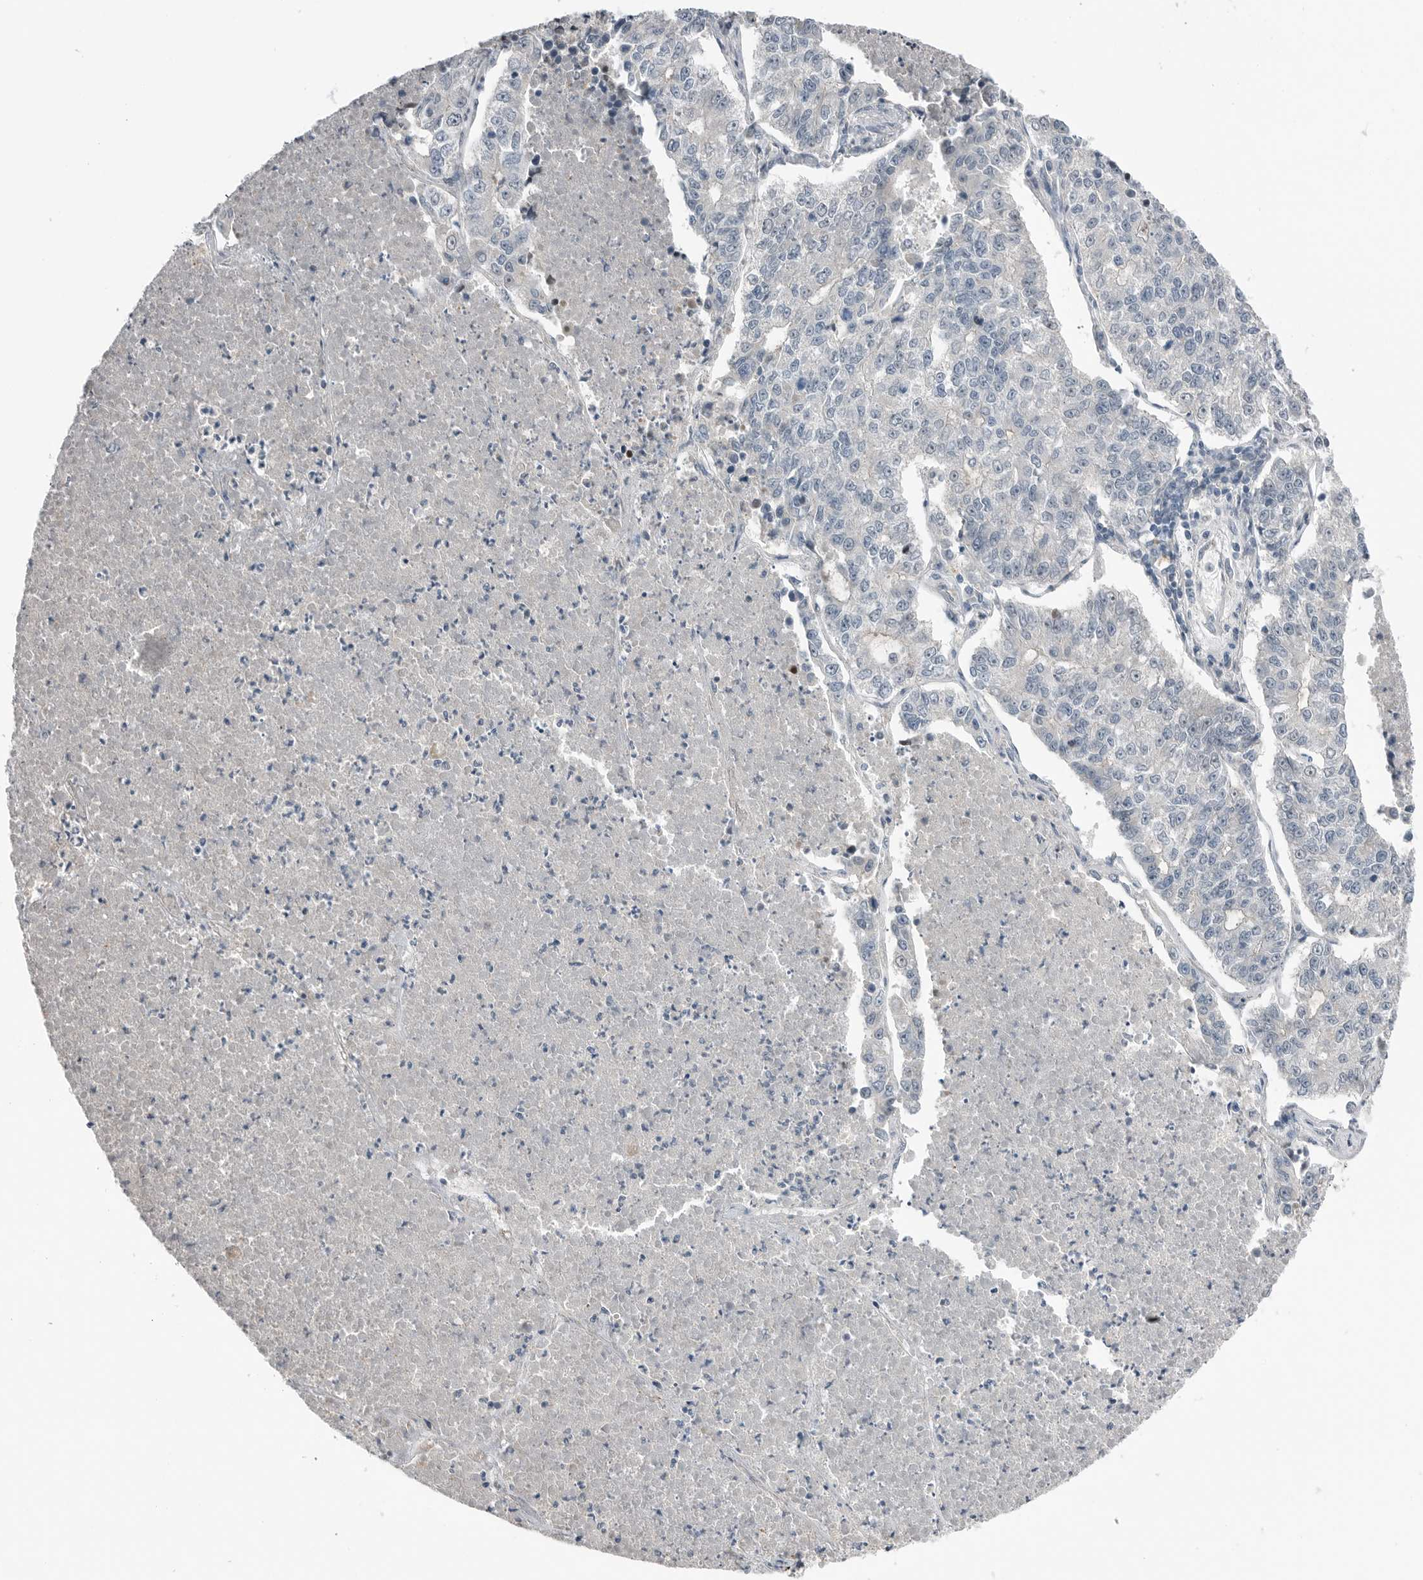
{"staining": {"intensity": "negative", "quantity": "none", "location": "none"}, "tissue": "lung cancer", "cell_type": "Tumor cells", "image_type": "cancer", "snomed": [{"axis": "morphology", "description": "Adenocarcinoma, NOS"}, {"axis": "topography", "description": "Lung"}], "caption": "Adenocarcinoma (lung) was stained to show a protein in brown. There is no significant expression in tumor cells.", "gene": "NTAQ1", "patient": {"sex": "male", "age": 49}}